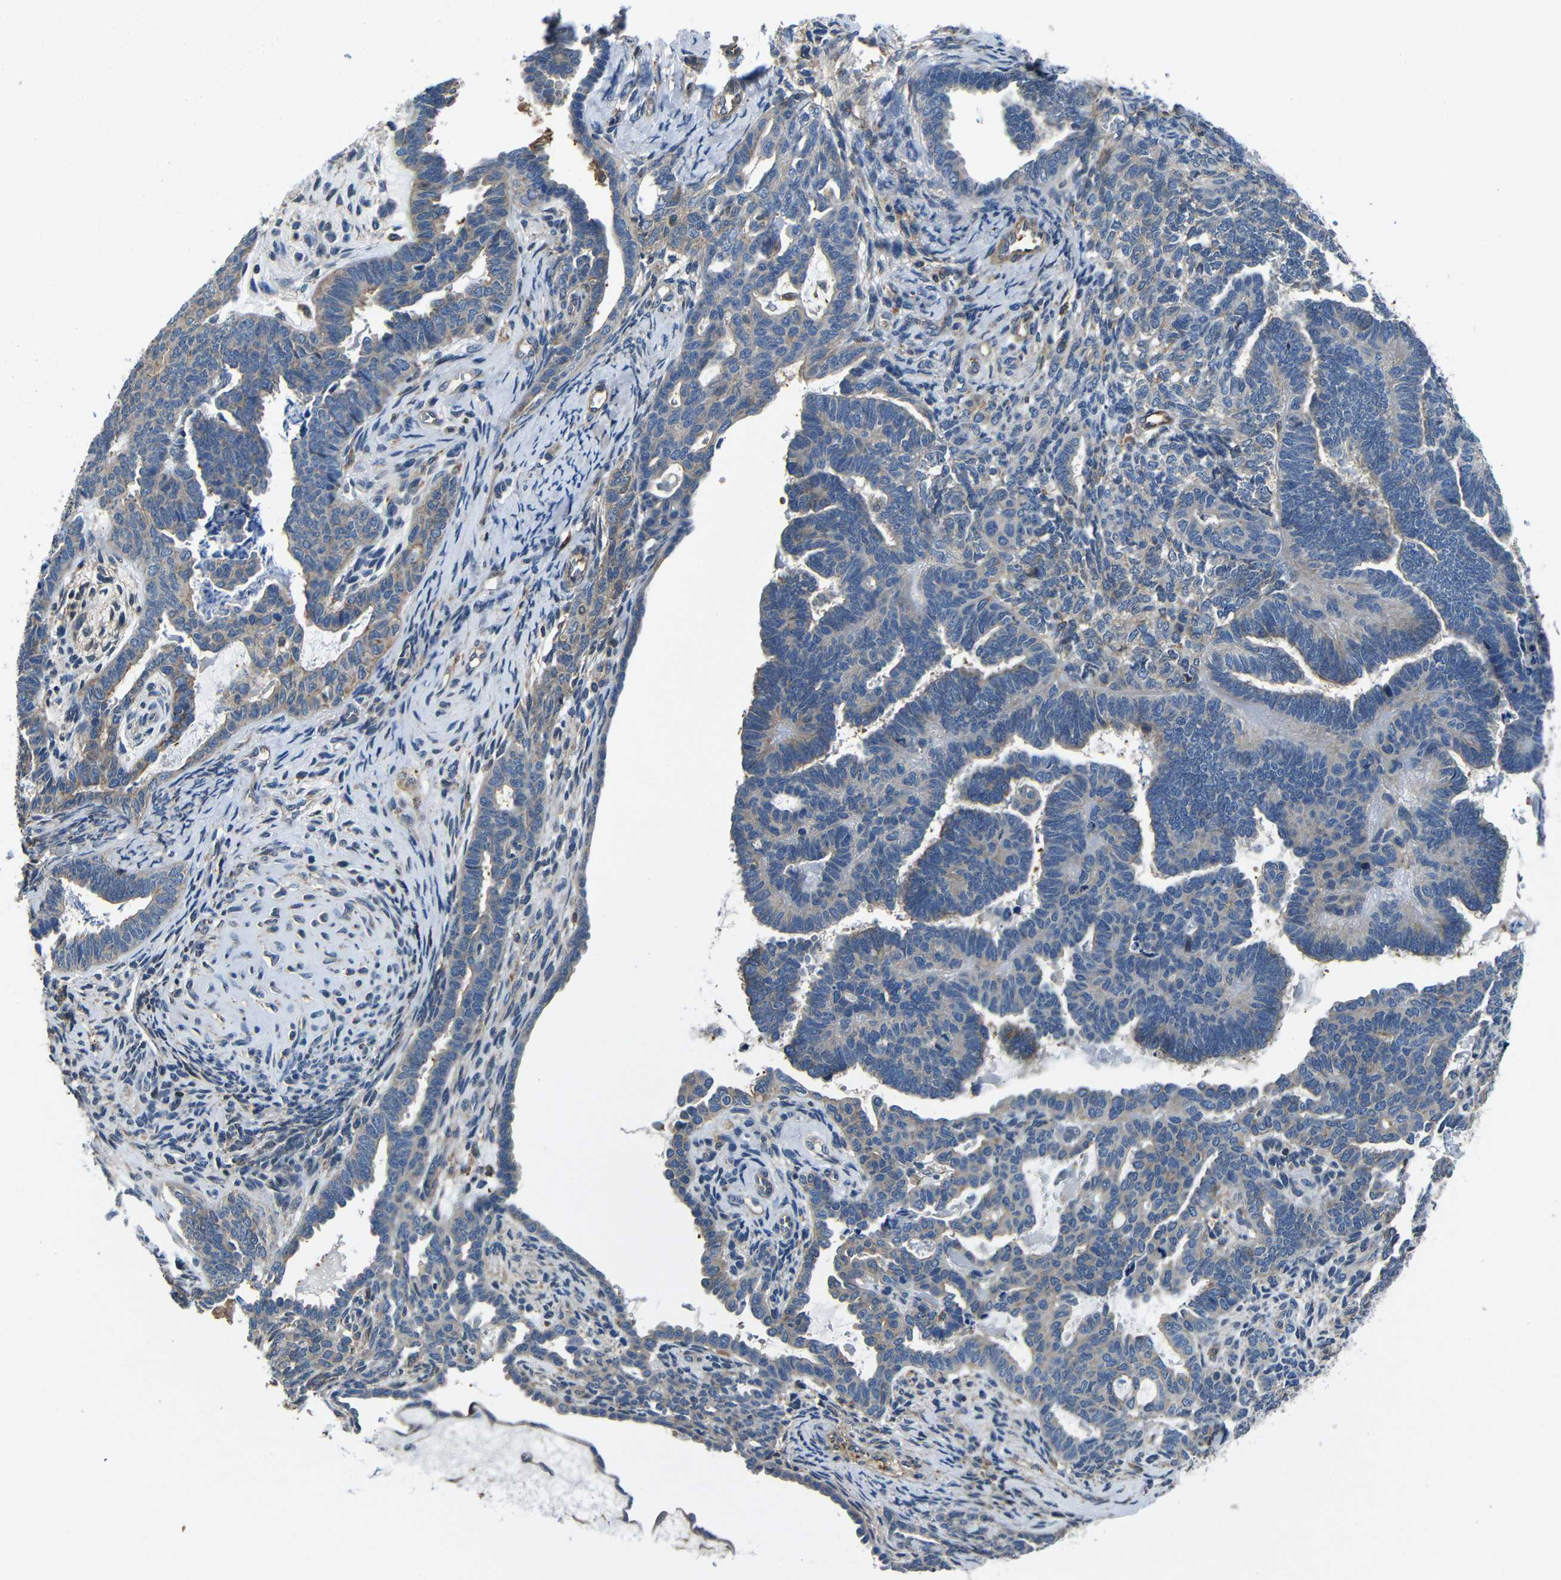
{"staining": {"intensity": "weak", "quantity": "25%-75%", "location": "cytoplasmic/membranous"}, "tissue": "endometrial cancer", "cell_type": "Tumor cells", "image_type": "cancer", "snomed": [{"axis": "morphology", "description": "Neoplasm, malignant, NOS"}, {"axis": "topography", "description": "Endometrium"}], "caption": "Immunohistochemistry (IHC) of malignant neoplasm (endometrial) reveals low levels of weak cytoplasmic/membranous staining in about 25%-75% of tumor cells. (brown staining indicates protein expression, while blue staining denotes nuclei).", "gene": "GDI1", "patient": {"sex": "female", "age": 74}}